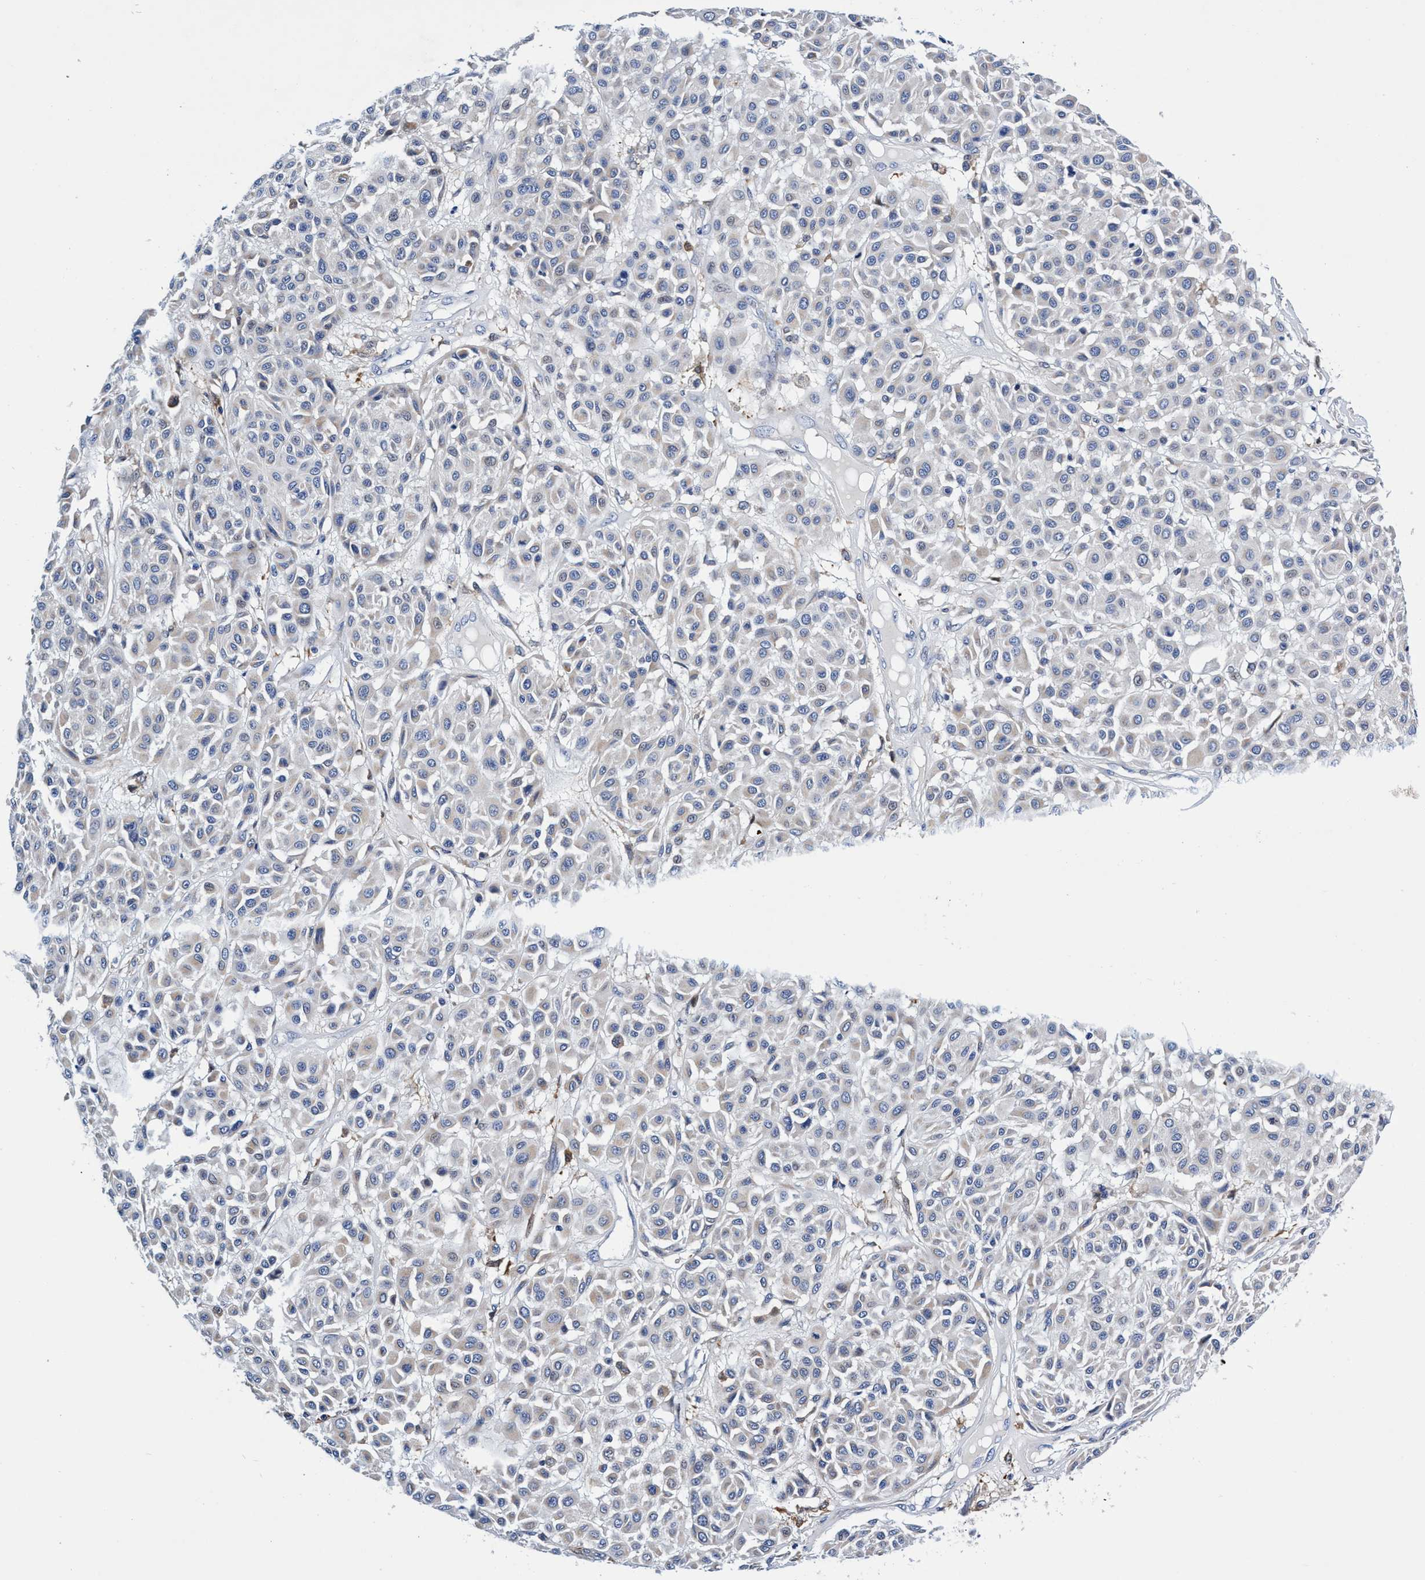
{"staining": {"intensity": "negative", "quantity": "none", "location": "none"}, "tissue": "melanoma", "cell_type": "Tumor cells", "image_type": "cancer", "snomed": [{"axis": "morphology", "description": "Malignant melanoma, Metastatic site"}, {"axis": "topography", "description": "Soft tissue"}], "caption": "Tumor cells are negative for protein expression in human melanoma.", "gene": "UBALD2", "patient": {"sex": "male", "age": 41}}